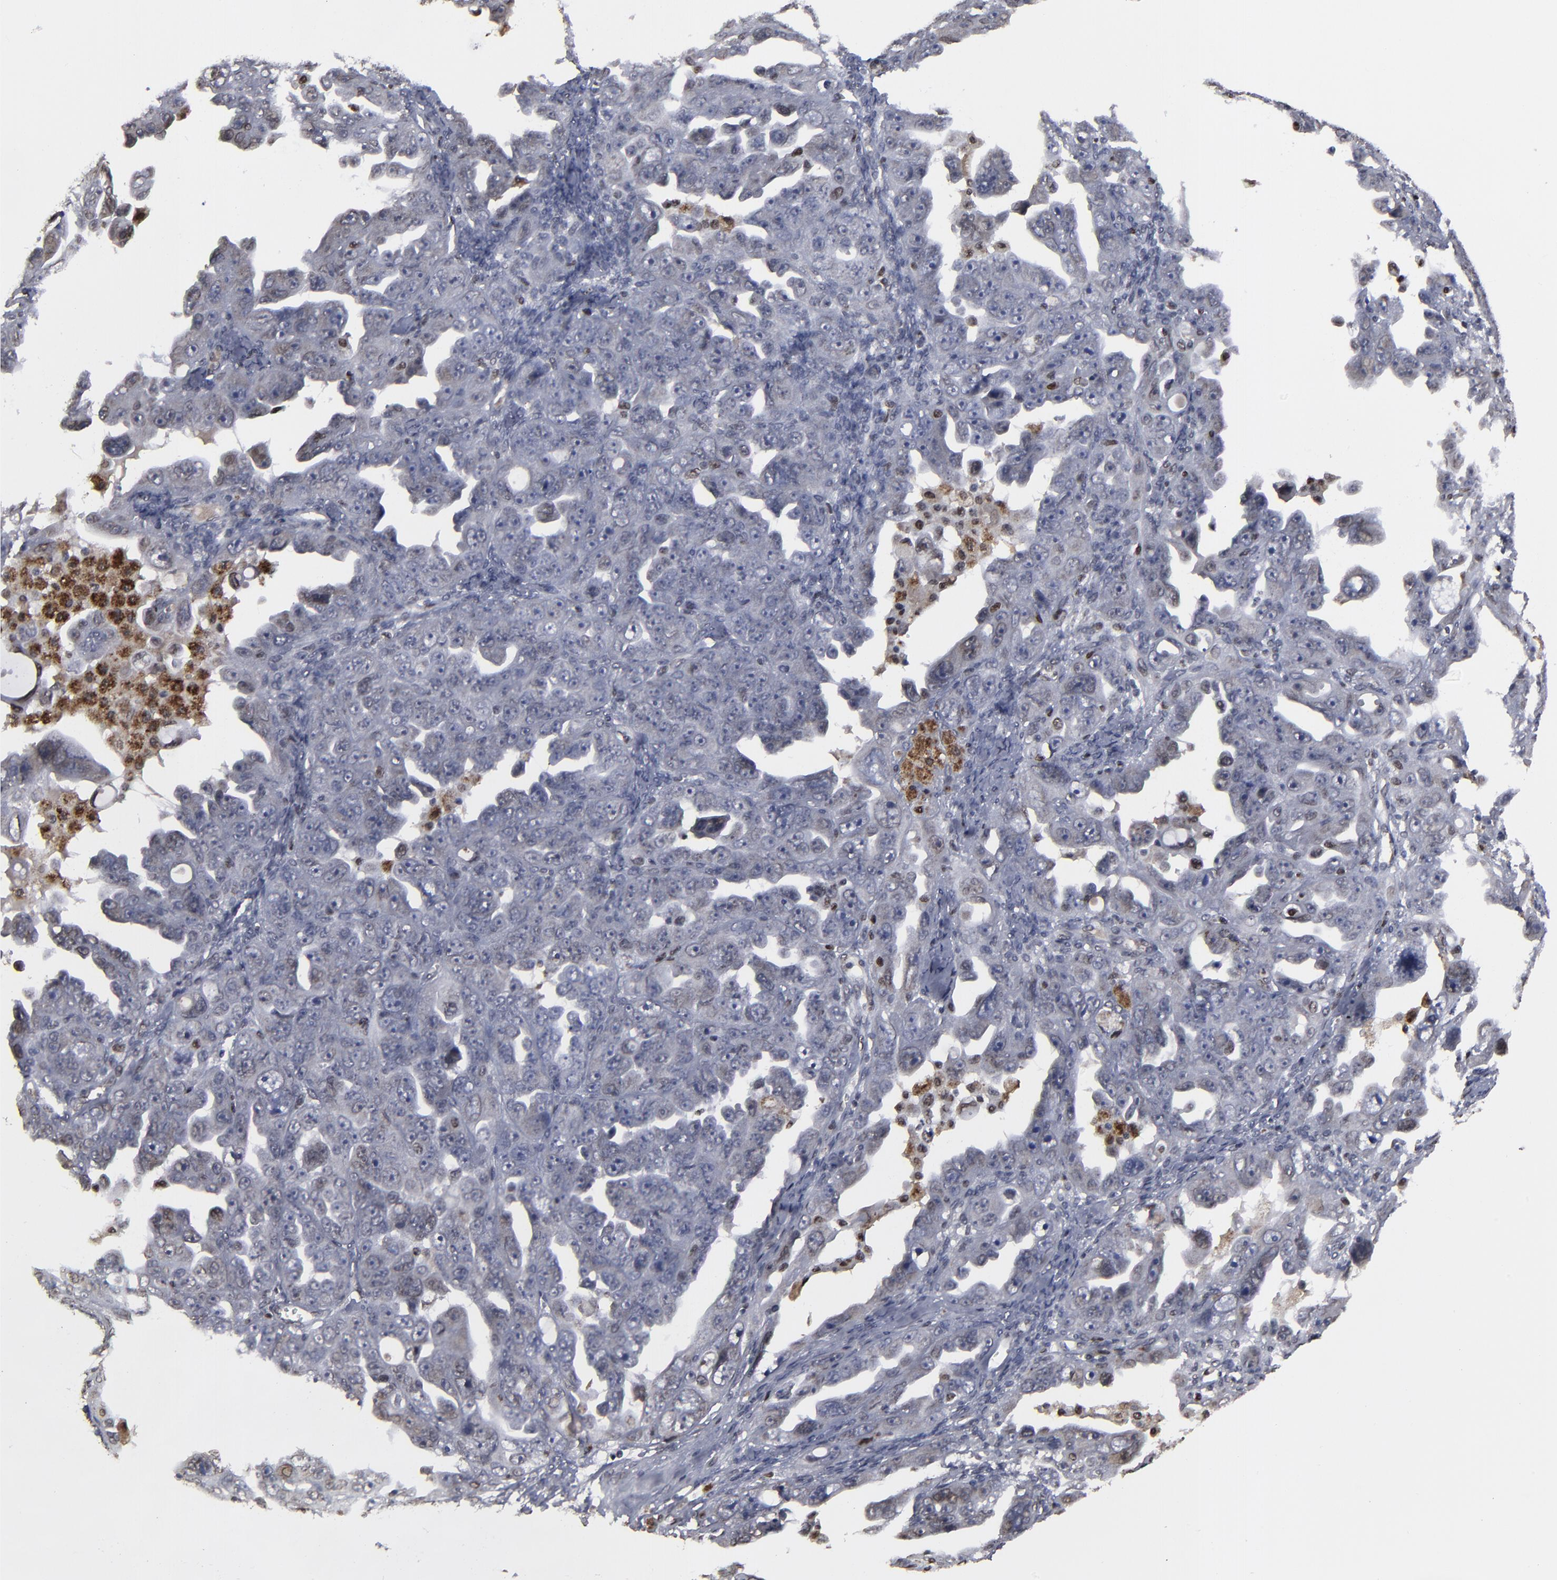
{"staining": {"intensity": "weak", "quantity": "<25%", "location": "nuclear"}, "tissue": "ovarian cancer", "cell_type": "Tumor cells", "image_type": "cancer", "snomed": [{"axis": "morphology", "description": "Cystadenocarcinoma, serous, NOS"}, {"axis": "topography", "description": "Ovary"}], "caption": "Tumor cells show no significant staining in ovarian cancer. Nuclei are stained in blue.", "gene": "BAZ1A", "patient": {"sex": "female", "age": 66}}